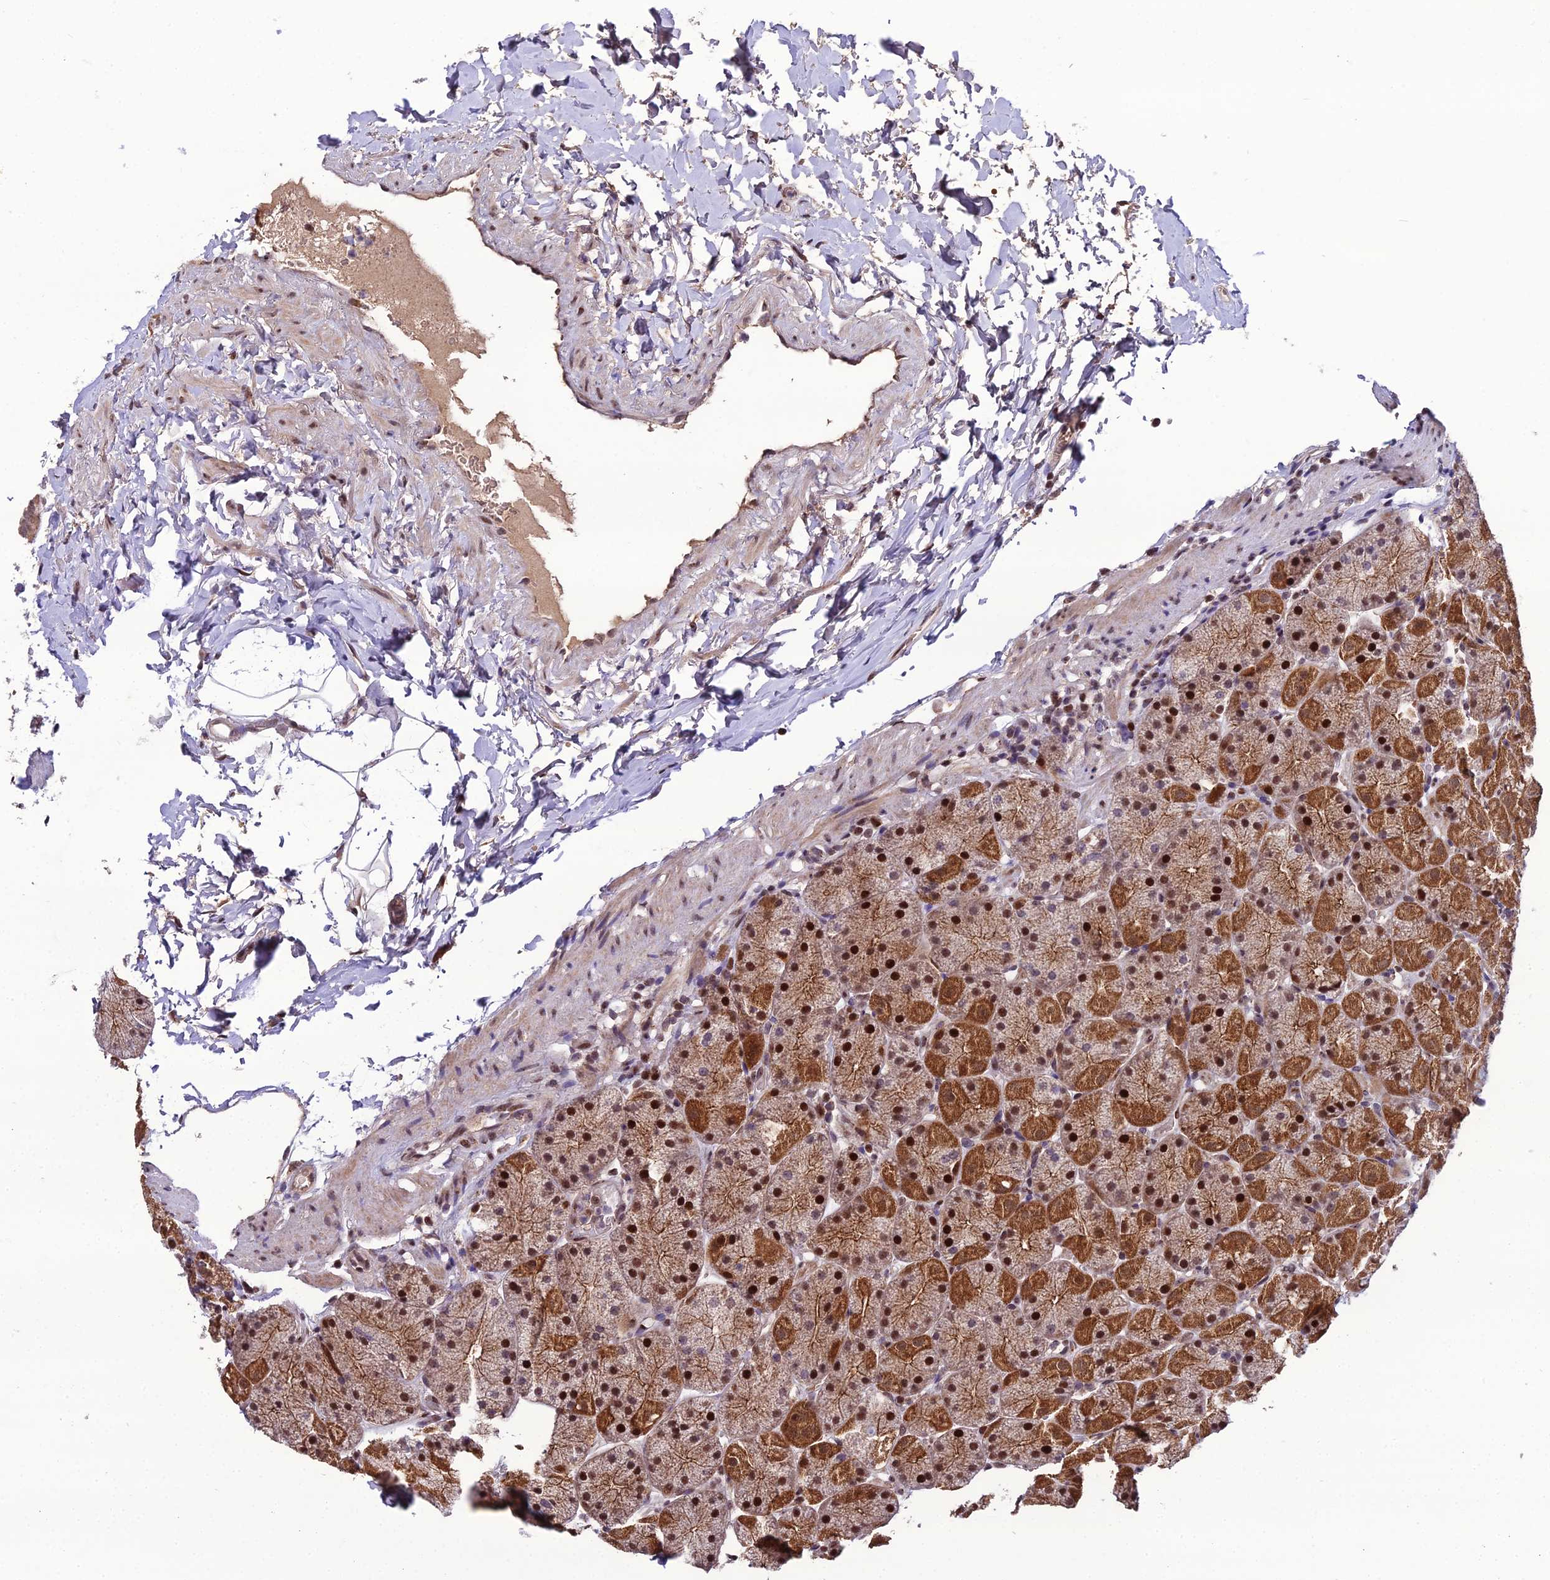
{"staining": {"intensity": "strong", "quantity": ">75%", "location": "cytoplasmic/membranous,nuclear"}, "tissue": "stomach", "cell_type": "Glandular cells", "image_type": "normal", "snomed": [{"axis": "morphology", "description": "Normal tissue, NOS"}, {"axis": "topography", "description": "Stomach, upper"}, {"axis": "topography", "description": "Stomach, lower"}], "caption": "Stomach stained with DAB (3,3'-diaminobenzidine) IHC shows high levels of strong cytoplasmic/membranous,nuclear staining in approximately >75% of glandular cells. (Brightfield microscopy of DAB IHC at high magnification).", "gene": "ARL2", "patient": {"sex": "male", "age": 67}}